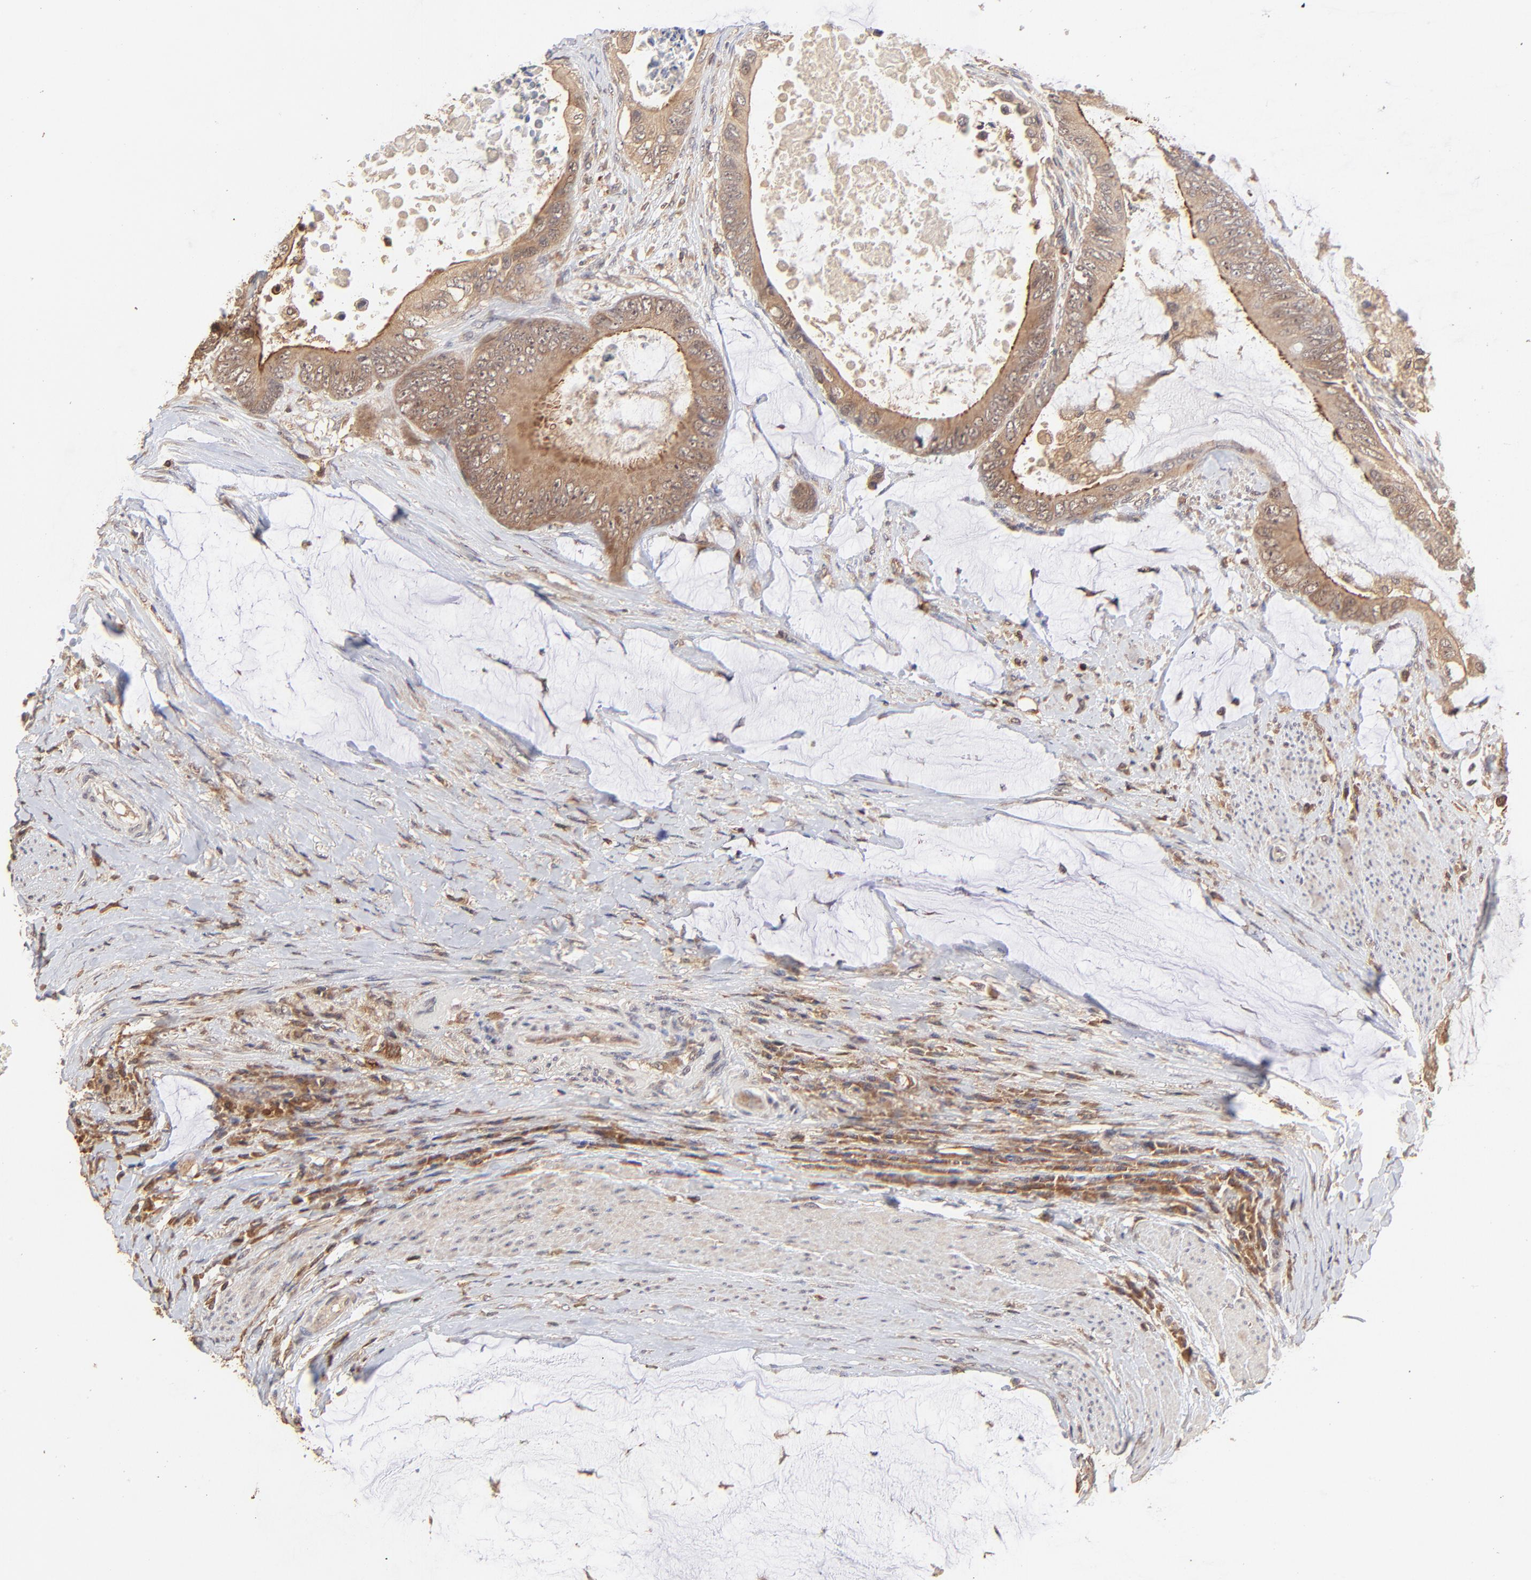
{"staining": {"intensity": "moderate", "quantity": ">75%", "location": "cytoplasmic/membranous"}, "tissue": "colorectal cancer", "cell_type": "Tumor cells", "image_type": "cancer", "snomed": [{"axis": "morphology", "description": "Normal tissue, NOS"}, {"axis": "morphology", "description": "Adenocarcinoma, NOS"}, {"axis": "topography", "description": "Rectum"}, {"axis": "topography", "description": "Peripheral nerve tissue"}], "caption": "Approximately >75% of tumor cells in human colorectal adenocarcinoma show moderate cytoplasmic/membranous protein positivity as visualized by brown immunohistochemical staining.", "gene": "STON2", "patient": {"sex": "female", "age": 77}}